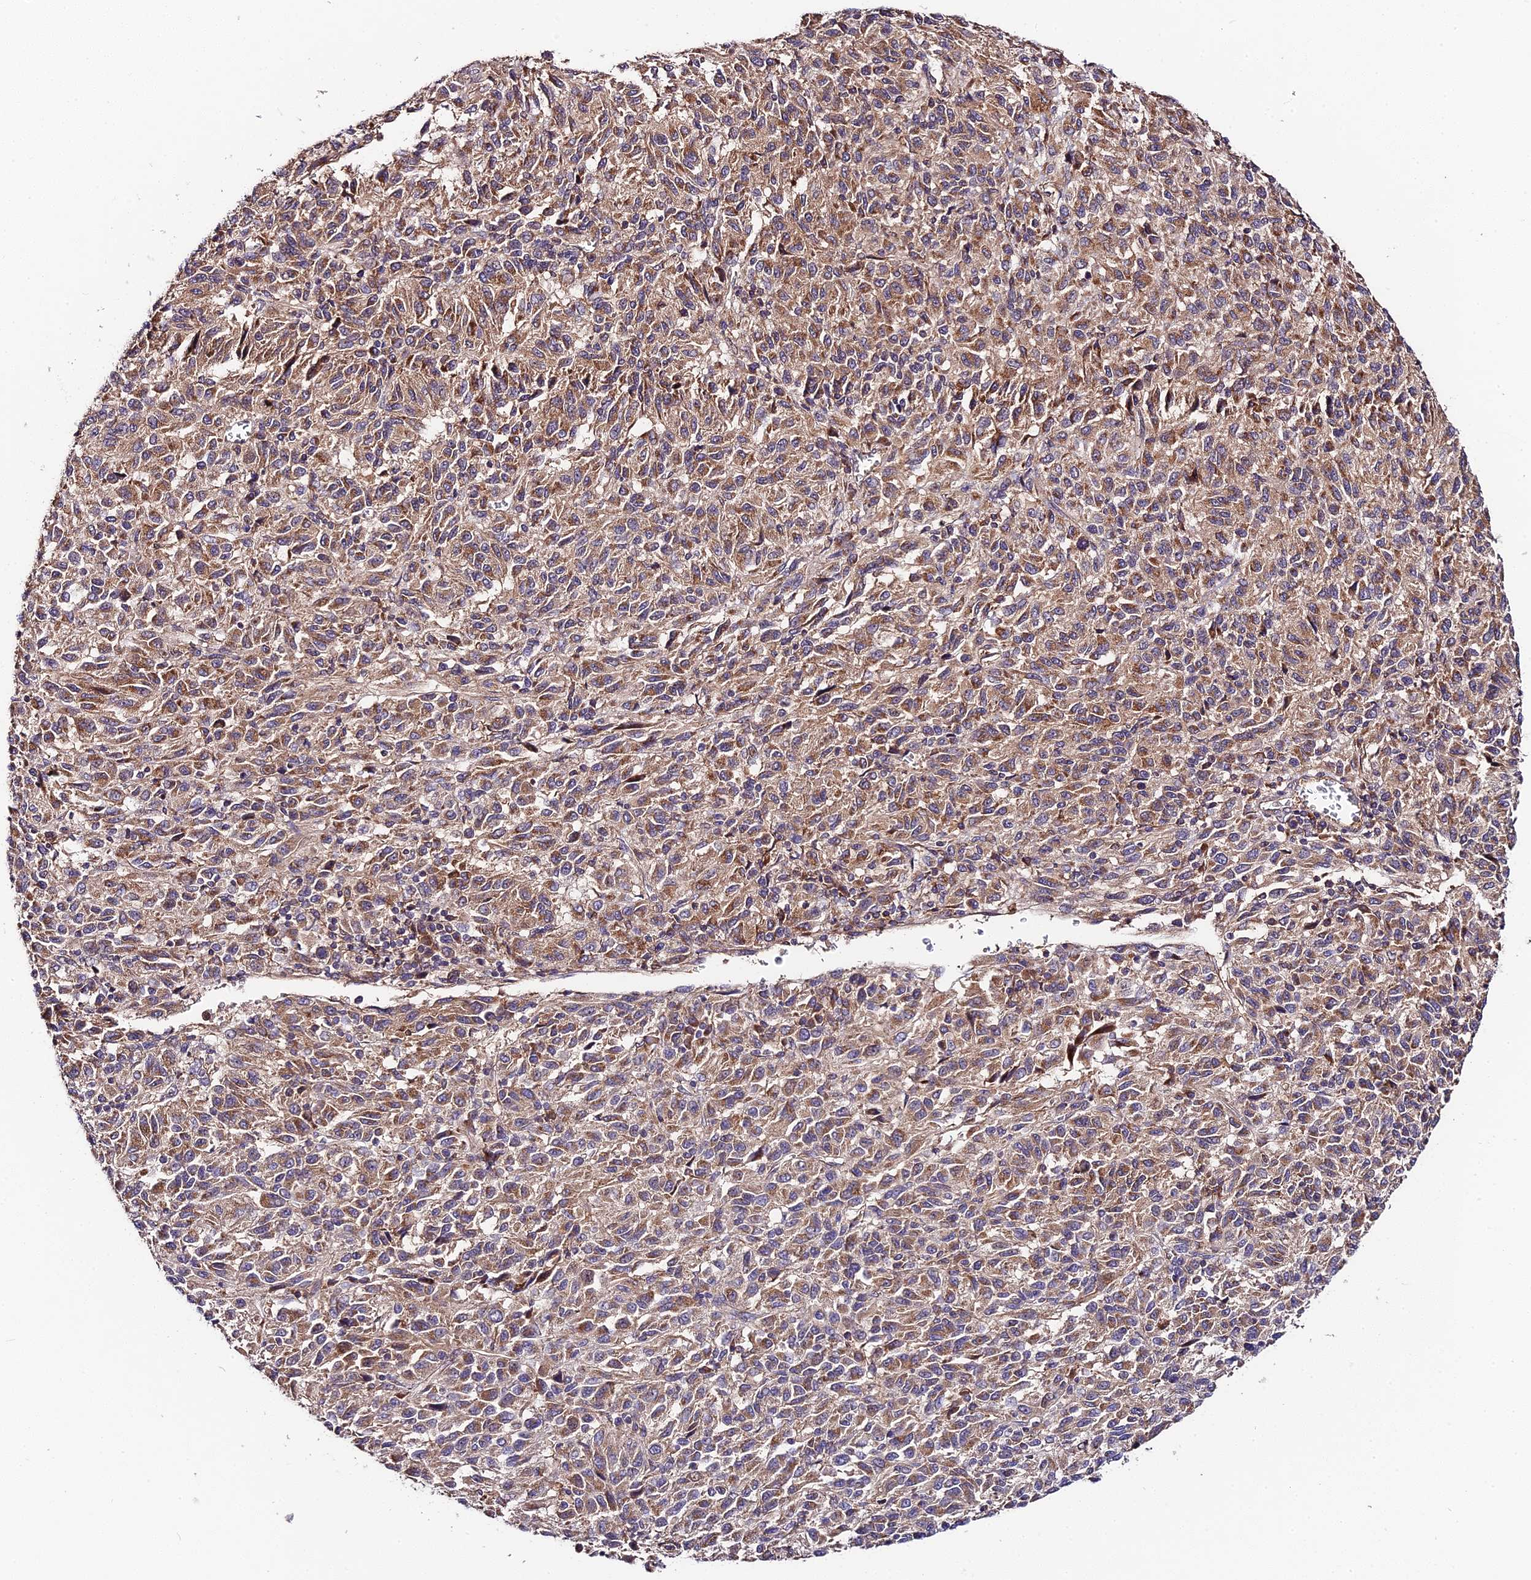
{"staining": {"intensity": "moderate", "quantity": "25%-75%", "location": "cytoplasmic/membranous"}, "tissue": "melanoma", "cell_type": "Tumor cells", "image_type": "cancer", "snomed": [{"axis": "morphology", "description": "Malignant melanoma, Metastatic site"}, {"axis": "topography", "description": "Lung"}], "caption": "A photomicrograph of human melanoma stained for a protein shows moderate cytoplasmic/membranous brown staining in tumor cells.", "gene": "C3orf20", "patient": {"sex": "male", "age": 64}}